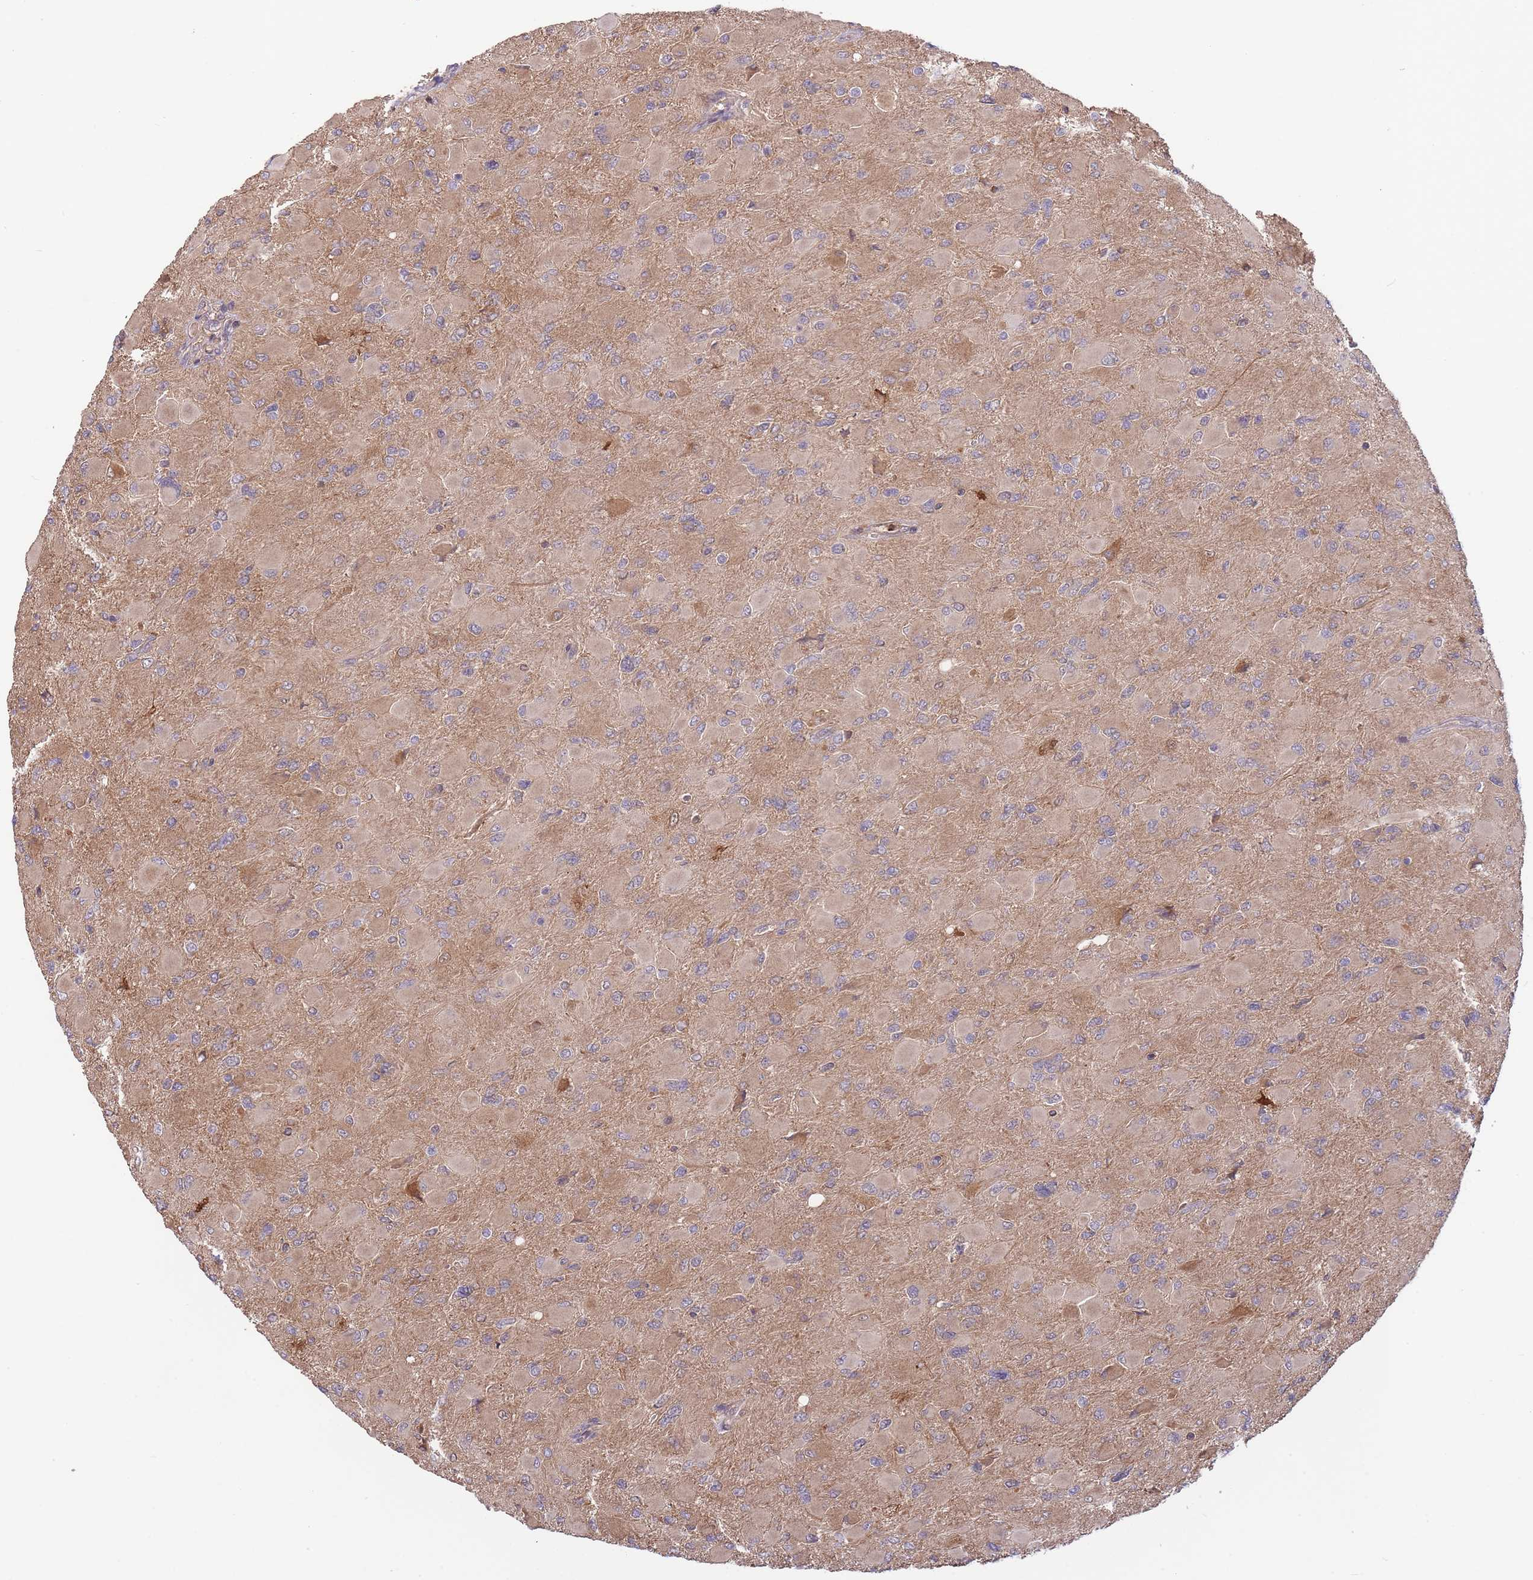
{"staining": {"intensity": "weak", "quantity": "<25%", "location": "cytoplasmic/membranous"}, "tissue": "glioma", "cell_type": "Tumor cells", "image_type": "cancer", "snomed": [{"axis": "morphology", "description": "Glioma, malignant, High grade"}, {"axis": "topography", "description": "Cerebral cortex"}], "caption": "High power microscopy micrograph of an IHC photomicrograph of glioma, revealing no significant positivity in tumor cells.", "gene": "ZNF304", "patient": {"sex": "female", "age": 36}}